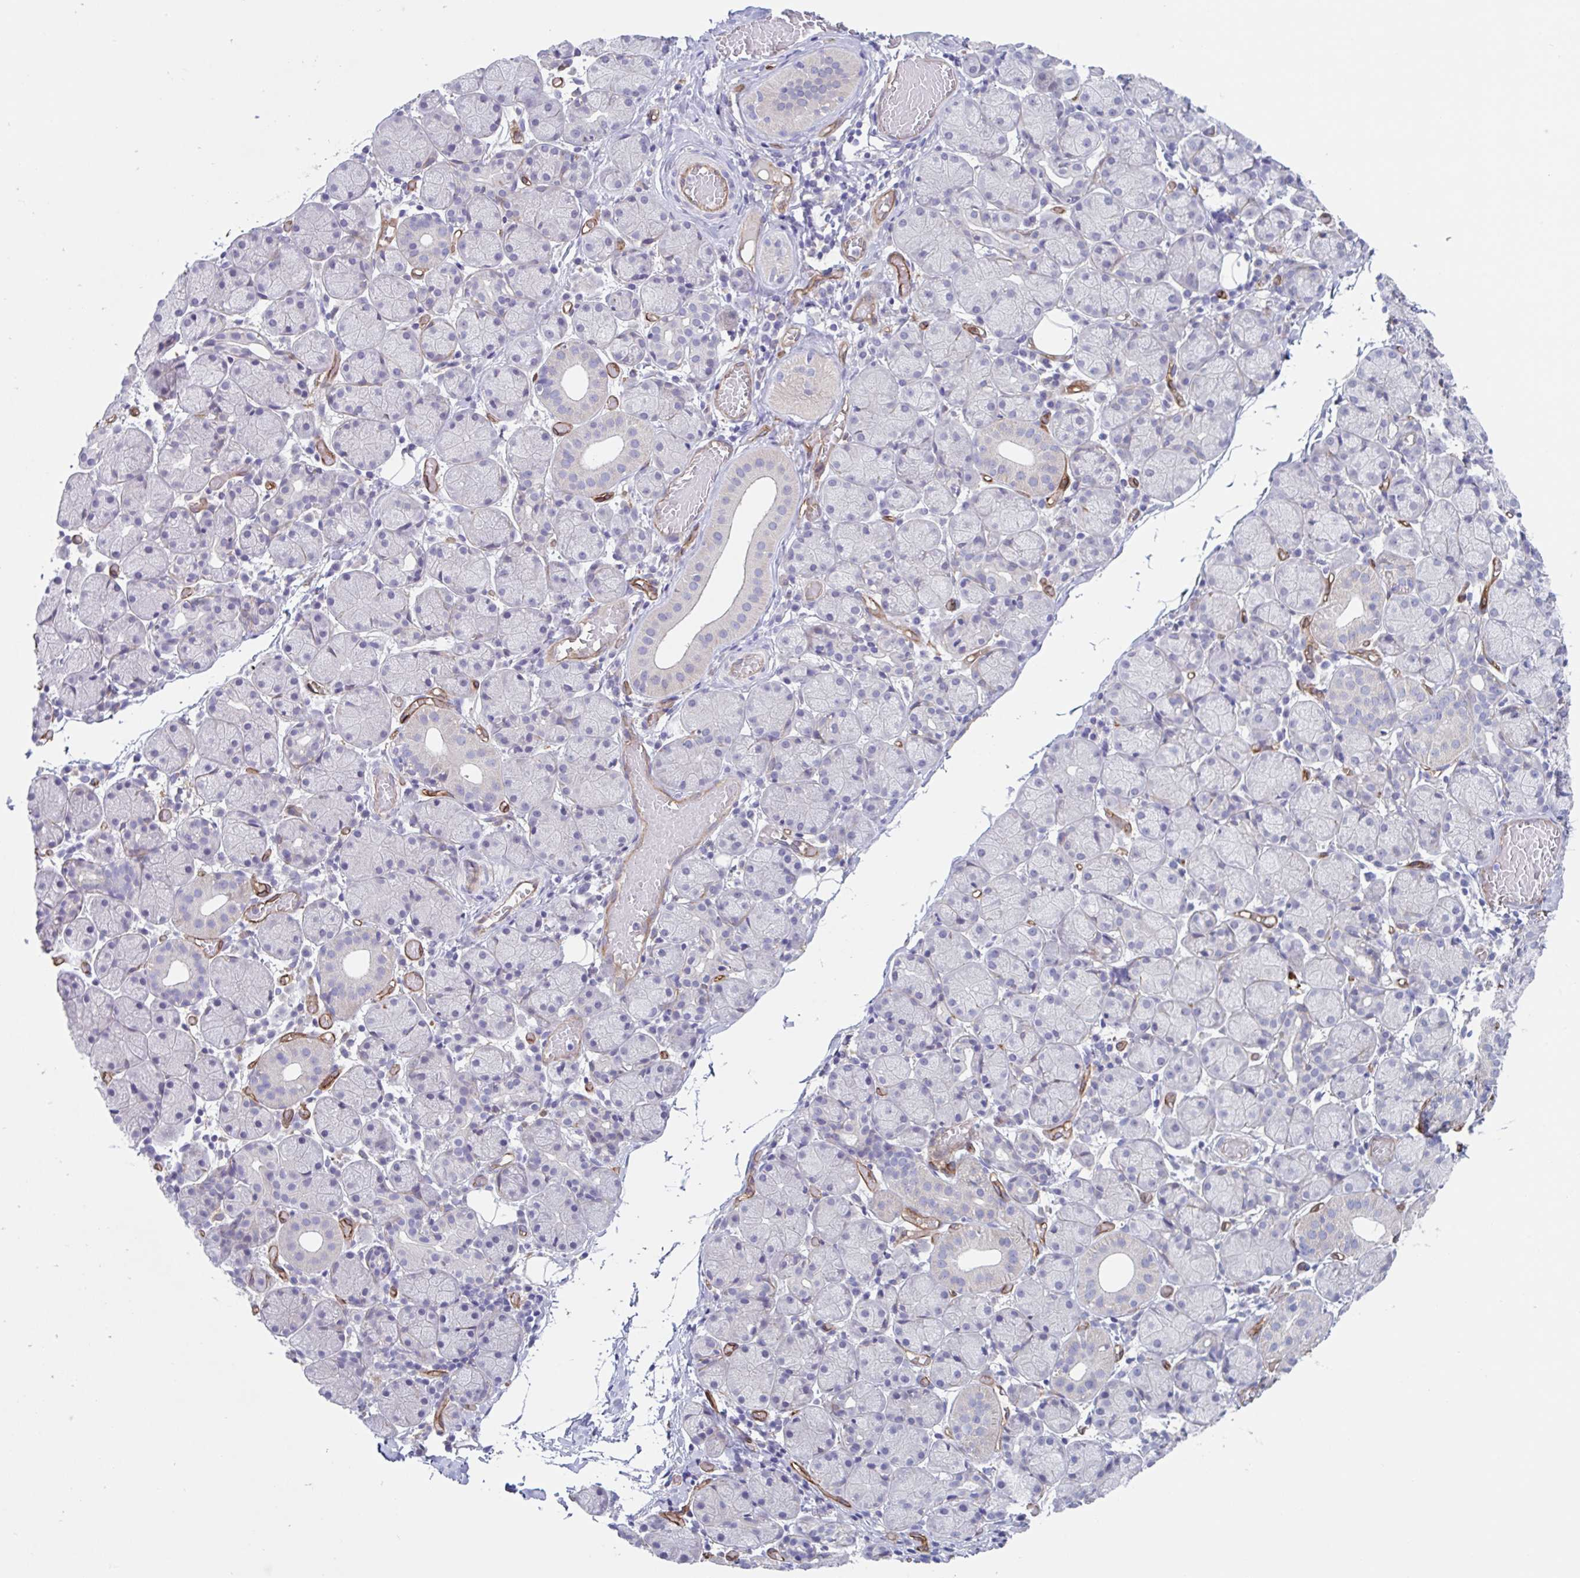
{"staining": {"intensity": "negative", "quantity": "none", "location": "none"}, "tissue": "salivary gland", "cell_type": "Glandular cells", "image_type": "normal", "snomed": [{"axis": "morphology", "description": "Normal tissue, NOS"}, {"axis": "topography", "description": "Salivary gland"}], "caption": "A photomicrograph of human salivary gland is negative for staining in glandular cells. (Stains: DAB (3,3'-diaminobenzidine) immunohistochemistry (IHC) with hematoxylin counter stain, Microscopy: brightfield microscopy at high magnification).", "gene": "EHD4", "patient": {"sex": "female", "age": 24}}